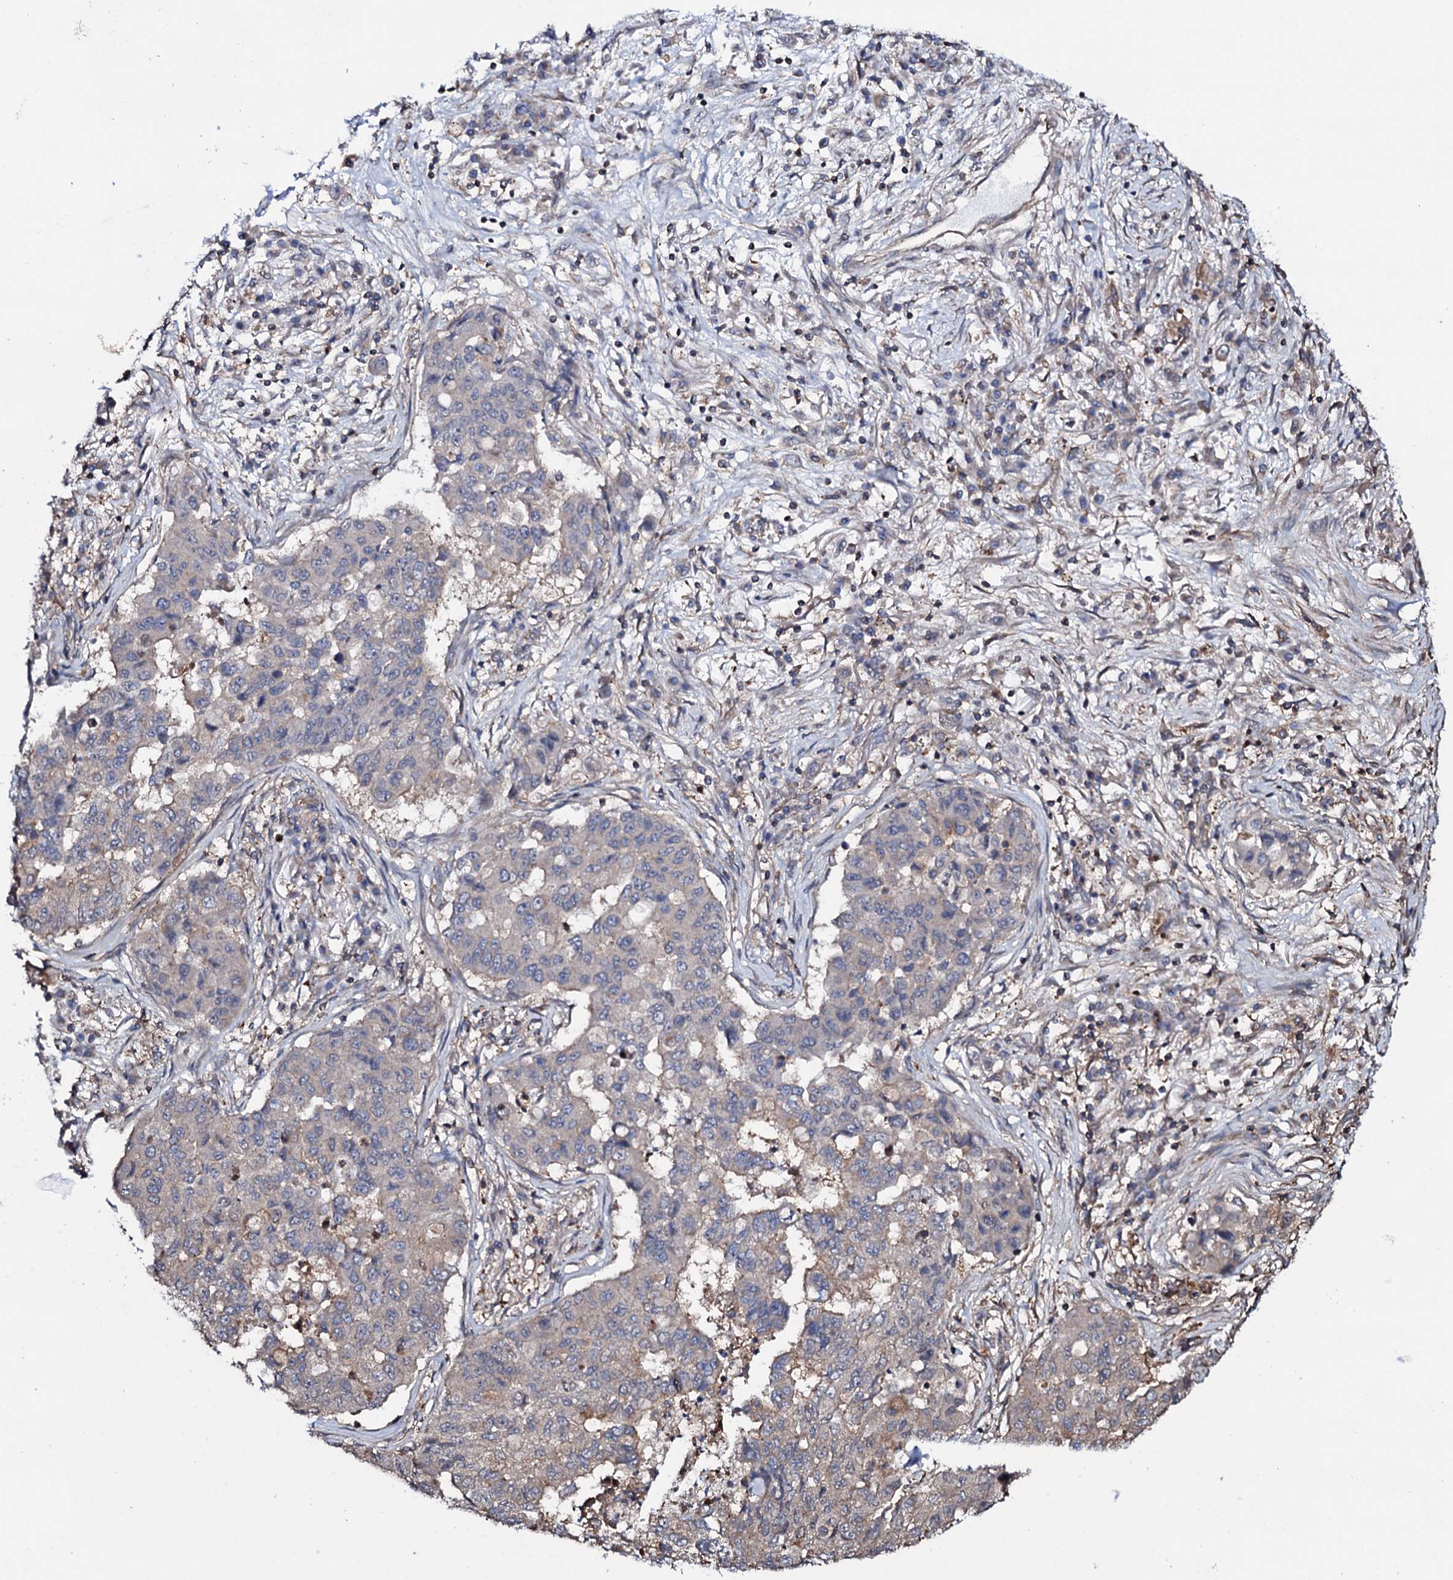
{"staining": {"intensity": "negative", "quantity": "none", "location": "none"}, "tissue": "lung cancer", "cell_type": "Tumor cells", "image_type": "cancer", "snomed": [{"axis": "morphology", "description": "Squamous cell carcinoma, NOS"}, {"axis": "topography", "description": "Lung"}], "caption": "Tumor cells show no significant expression in lung cancer.", "gene": "COG6", "patient": {"sex": "male", "age": 74}}